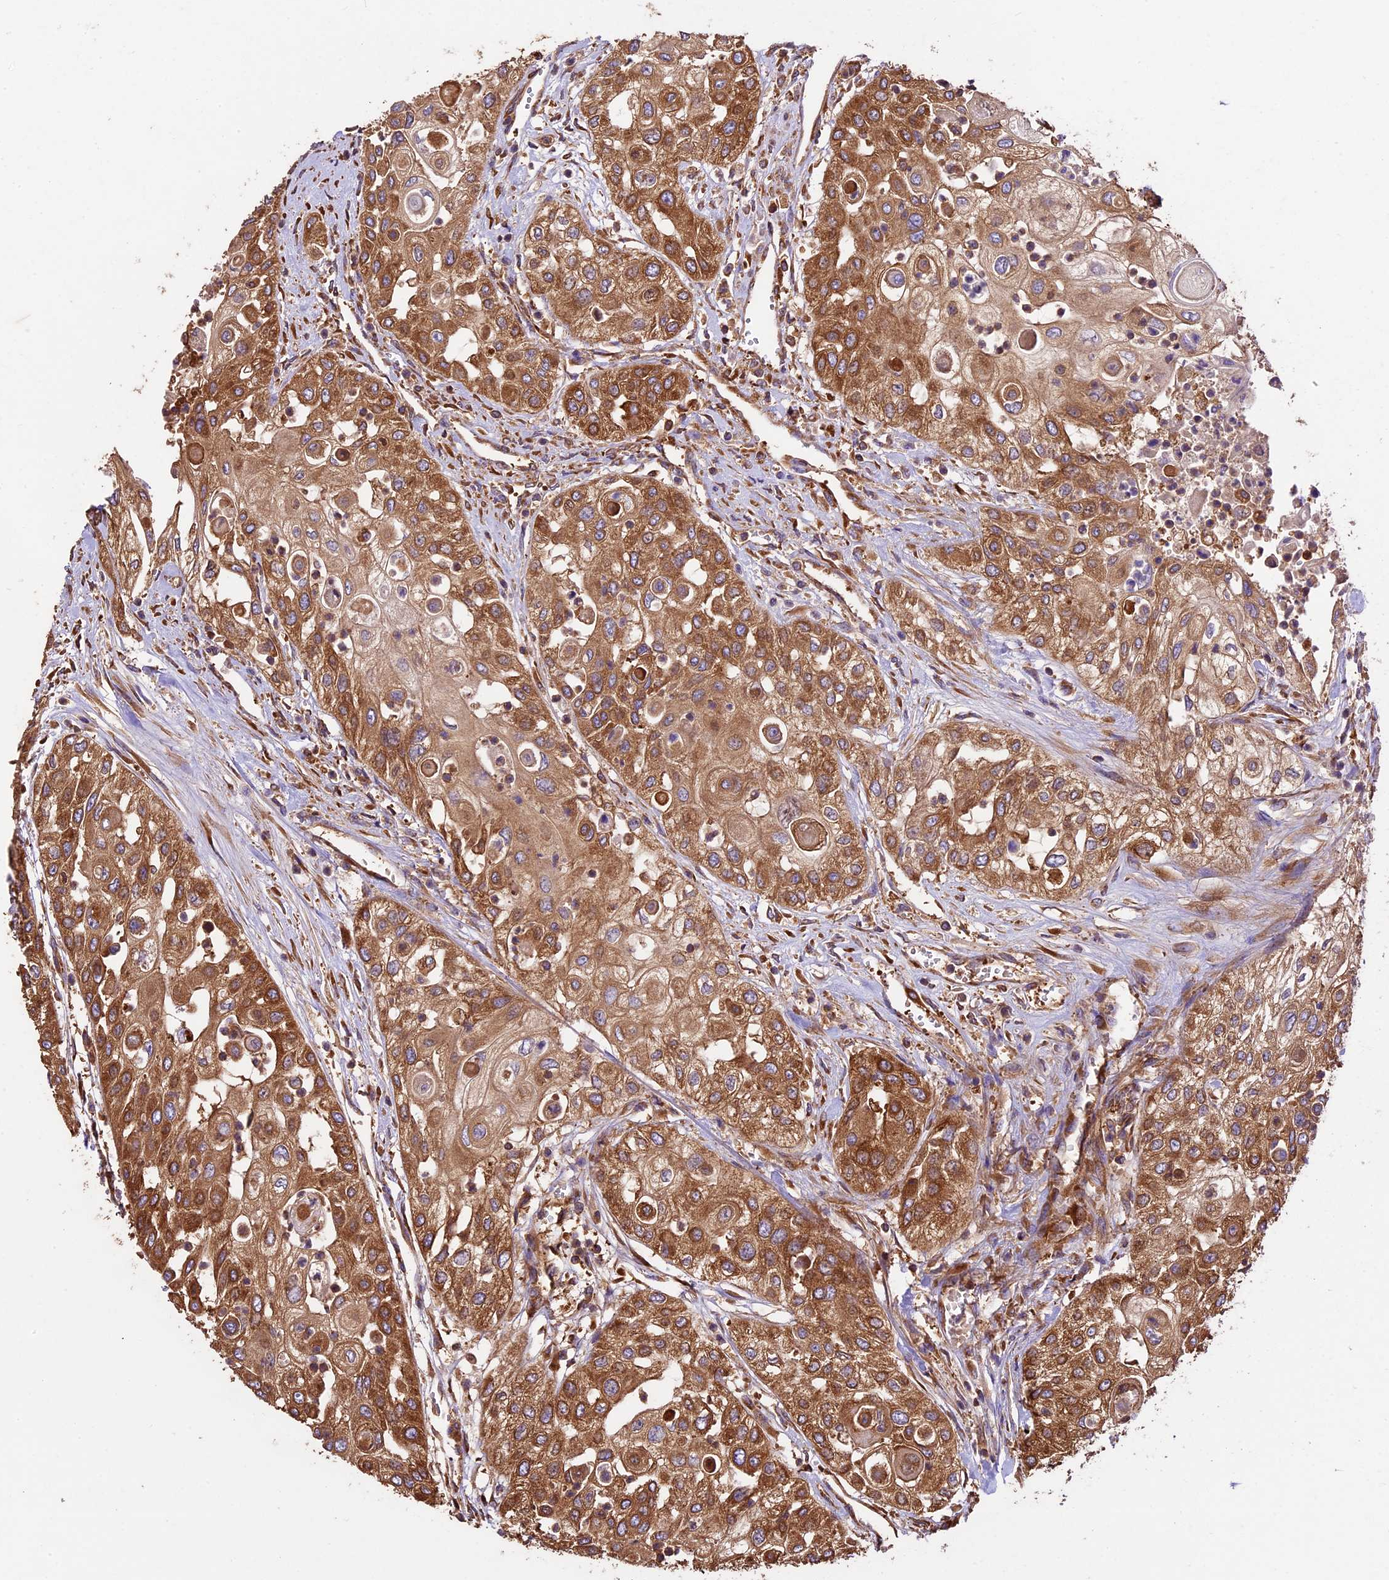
{"staining": {"intensity": "moderate", "quantity": ">75%", "location": "cytoplasmic/membranous"}, "tissue": "urothelial cancer", "cell_type": "Tumor cells", "image_type": "cancer", "snomed": [{"axis": "morphology", "description": "Urothelial carcinoma, High grade"}, {"axis": "topography", "description": "Urinary bladder"}], "caption": "Immunohistochemistry photomicrograph of urothelial carcinoma (high-grade) stained for a protein (brown), which exhibits medium levels of moderate cytoplasmic/membranous expression in approximately >75% of tumor cells.", "gene": "KARS1", "patient": {"sex": "female", "age": 79}}